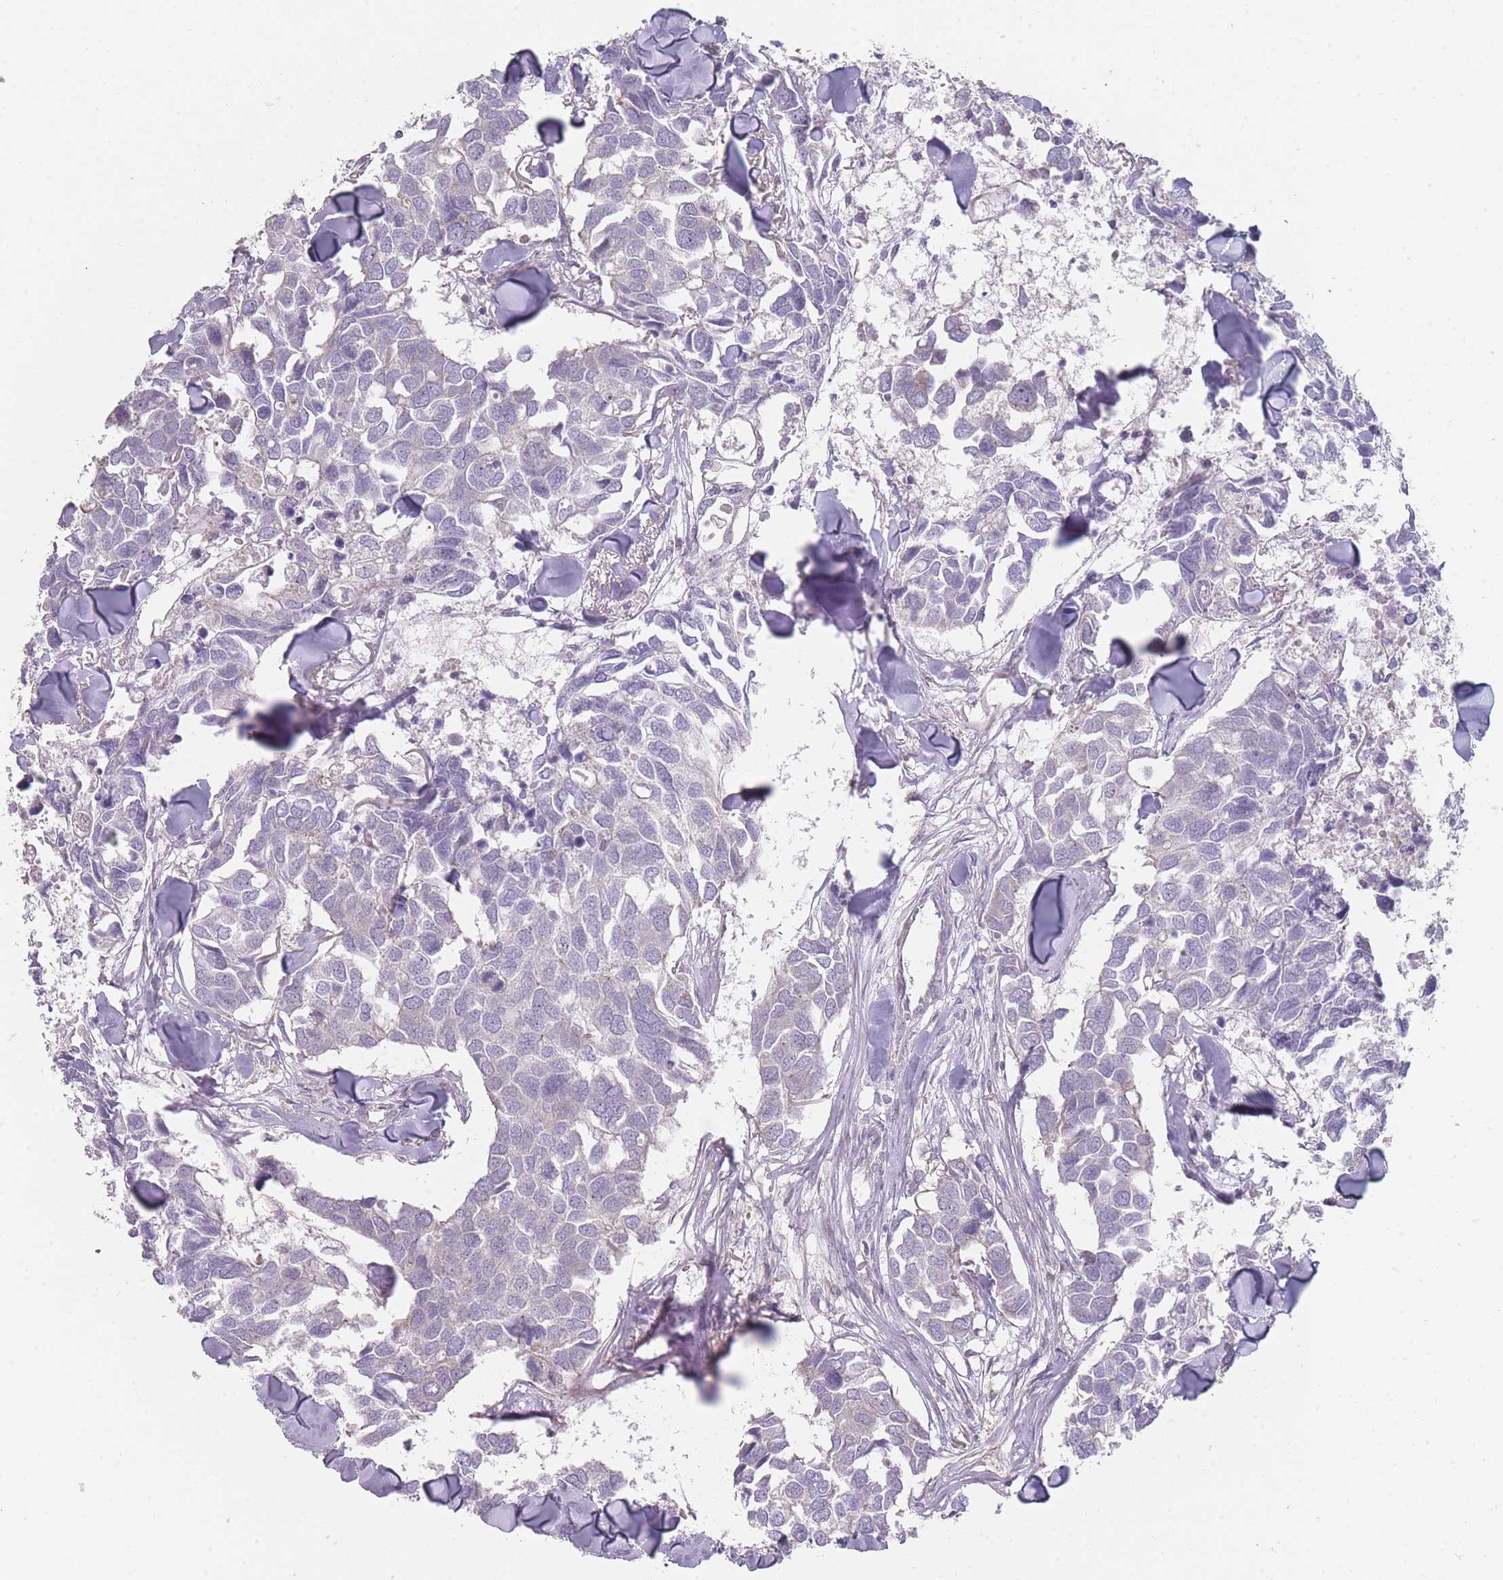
{"staining": {"intensity": "negative", "quantity": "none", "location": "none"}, "tissue": "breast cancer", "cell_type": "Tumor cells", "image_type": "cancer", "snomed": [{"axis": "morphology", "description": "Duct carcinoma"}, {"axis": "topography", "description": "Breast"}], "caption": "DAB immunohistochemical staining of human infiltrating ductal carcinoma (breast) shows no significant positivity in tumor cells. The staining was performed using DAB to visualize the protein expression in brown, while the nuclei were stained in blue with hematoxylin (Magnification: 20x).", "gene": "PCDH12", "patient": {"sex": "female", "age": 83}}